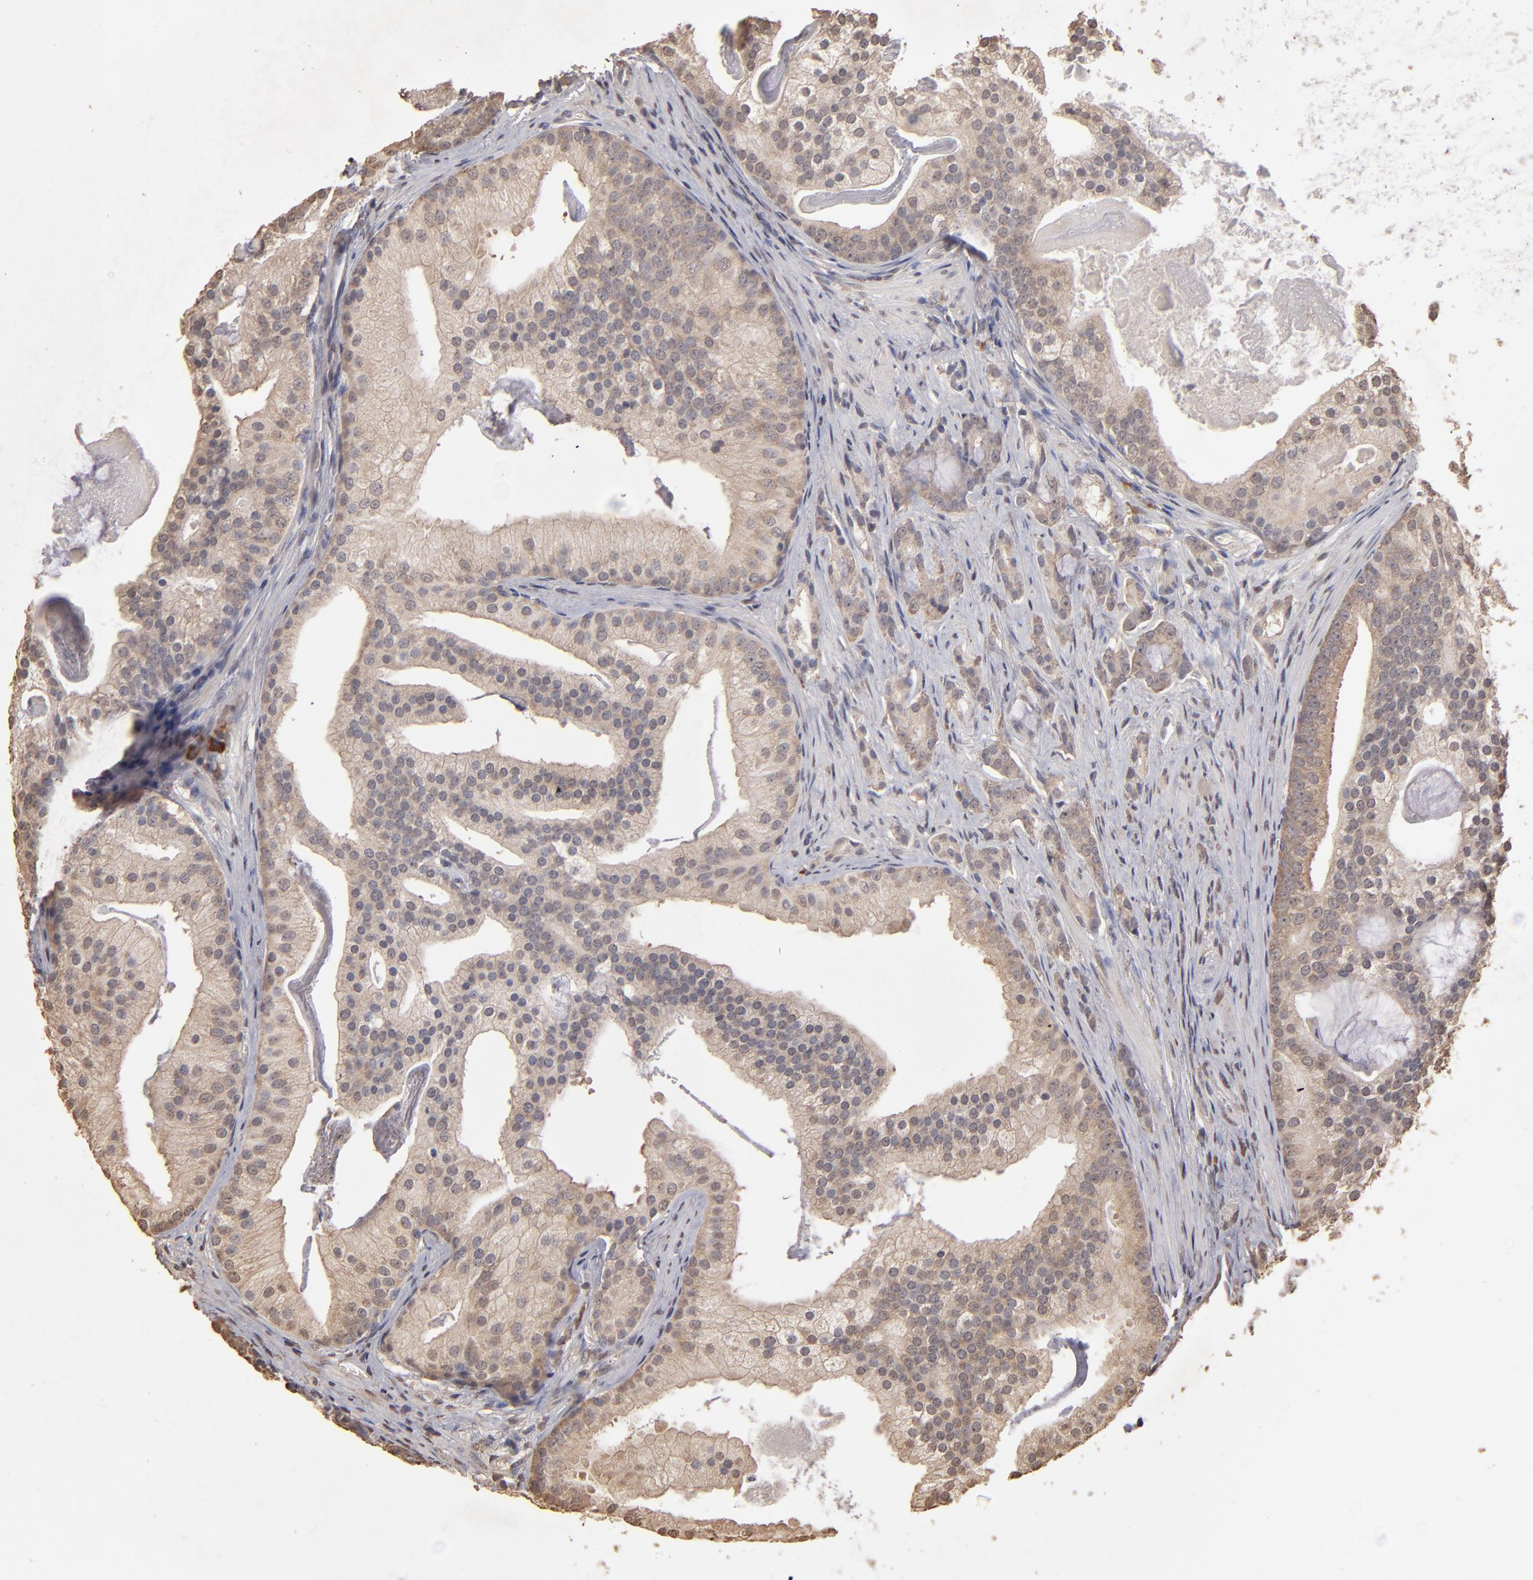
{"staining": {"intensity": "moderate", "quantity": ">75%", "location": "cytoplasmic/membranous"}, "tissue": "prostate cancer", "cell_type": "Tumor cells", "image_type": "cancer", "snomed": [{"axis": "morphology", "description": "Adenocarcinoma, Low grade"}, {"axis": "topography", "description": "Prostate"}], "caption": "A photomicrograph of low-grade adenocarcinoma (prostate) stained for a protein demonstrates moderate cytoplasmic/membranous brown staining in tumor cells.", "gene": "OPHN1", "patient": {"sex": "male", "age": 58}}